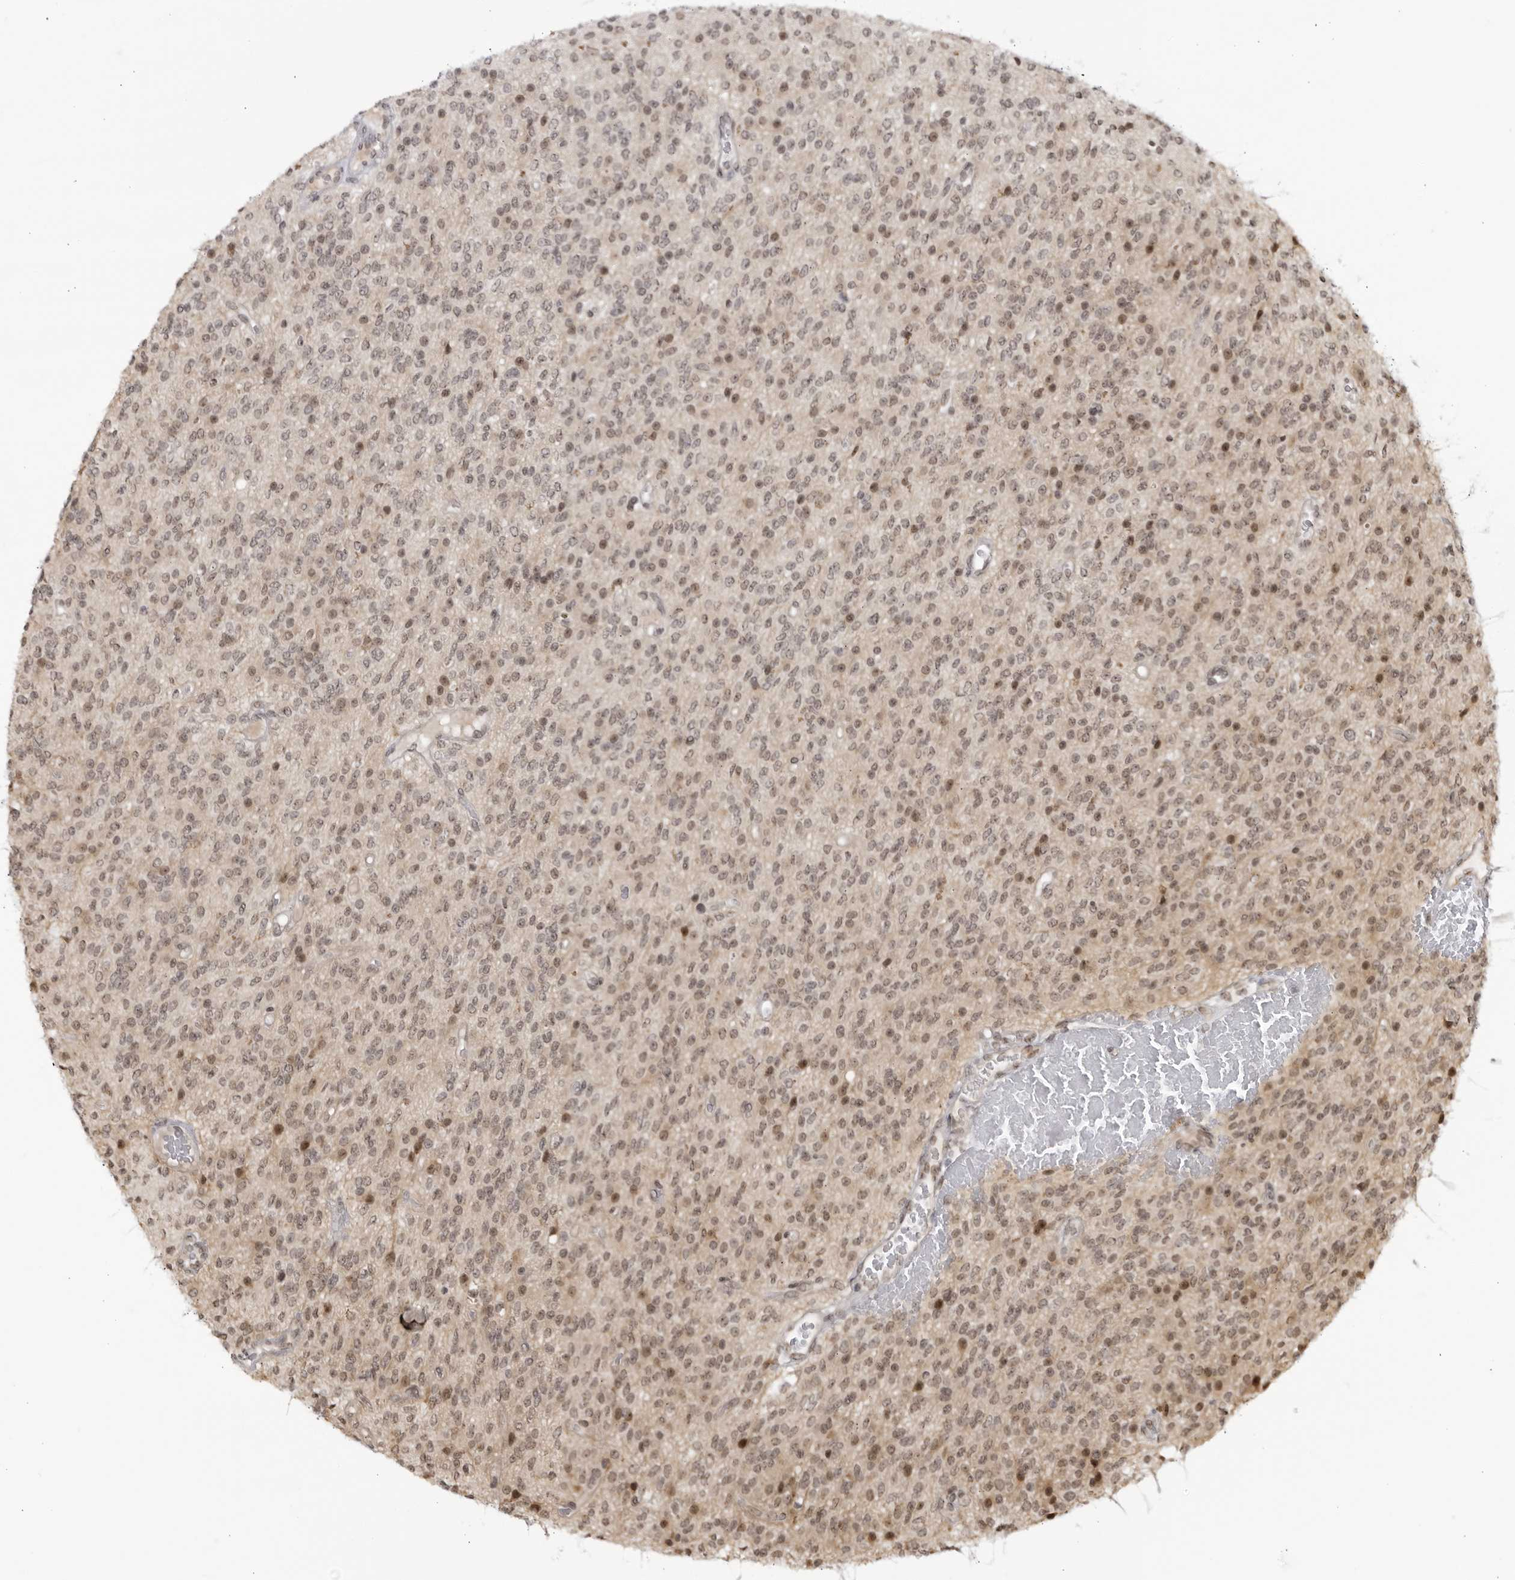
{"staining": {"intensity": "weak", "quantity": ">75%", "location": "nuclear"}, "tissue": "glioma", "cell_type": "Tumor cells", "image_type": "cancer", "snomed": [{"axis": "morphology", "description": "Glioma, malignant, High grade"}, {"axis": "topography", "description": "Brain"}], "caption": "About >75% of tumor cells in malignant glioma (high-grade) show weak nuclear protein positivity as visualized by brown immunohistochemical staining.", "gene": "RASGEF1C", "patient": {"sex": "male", "age": 34}}